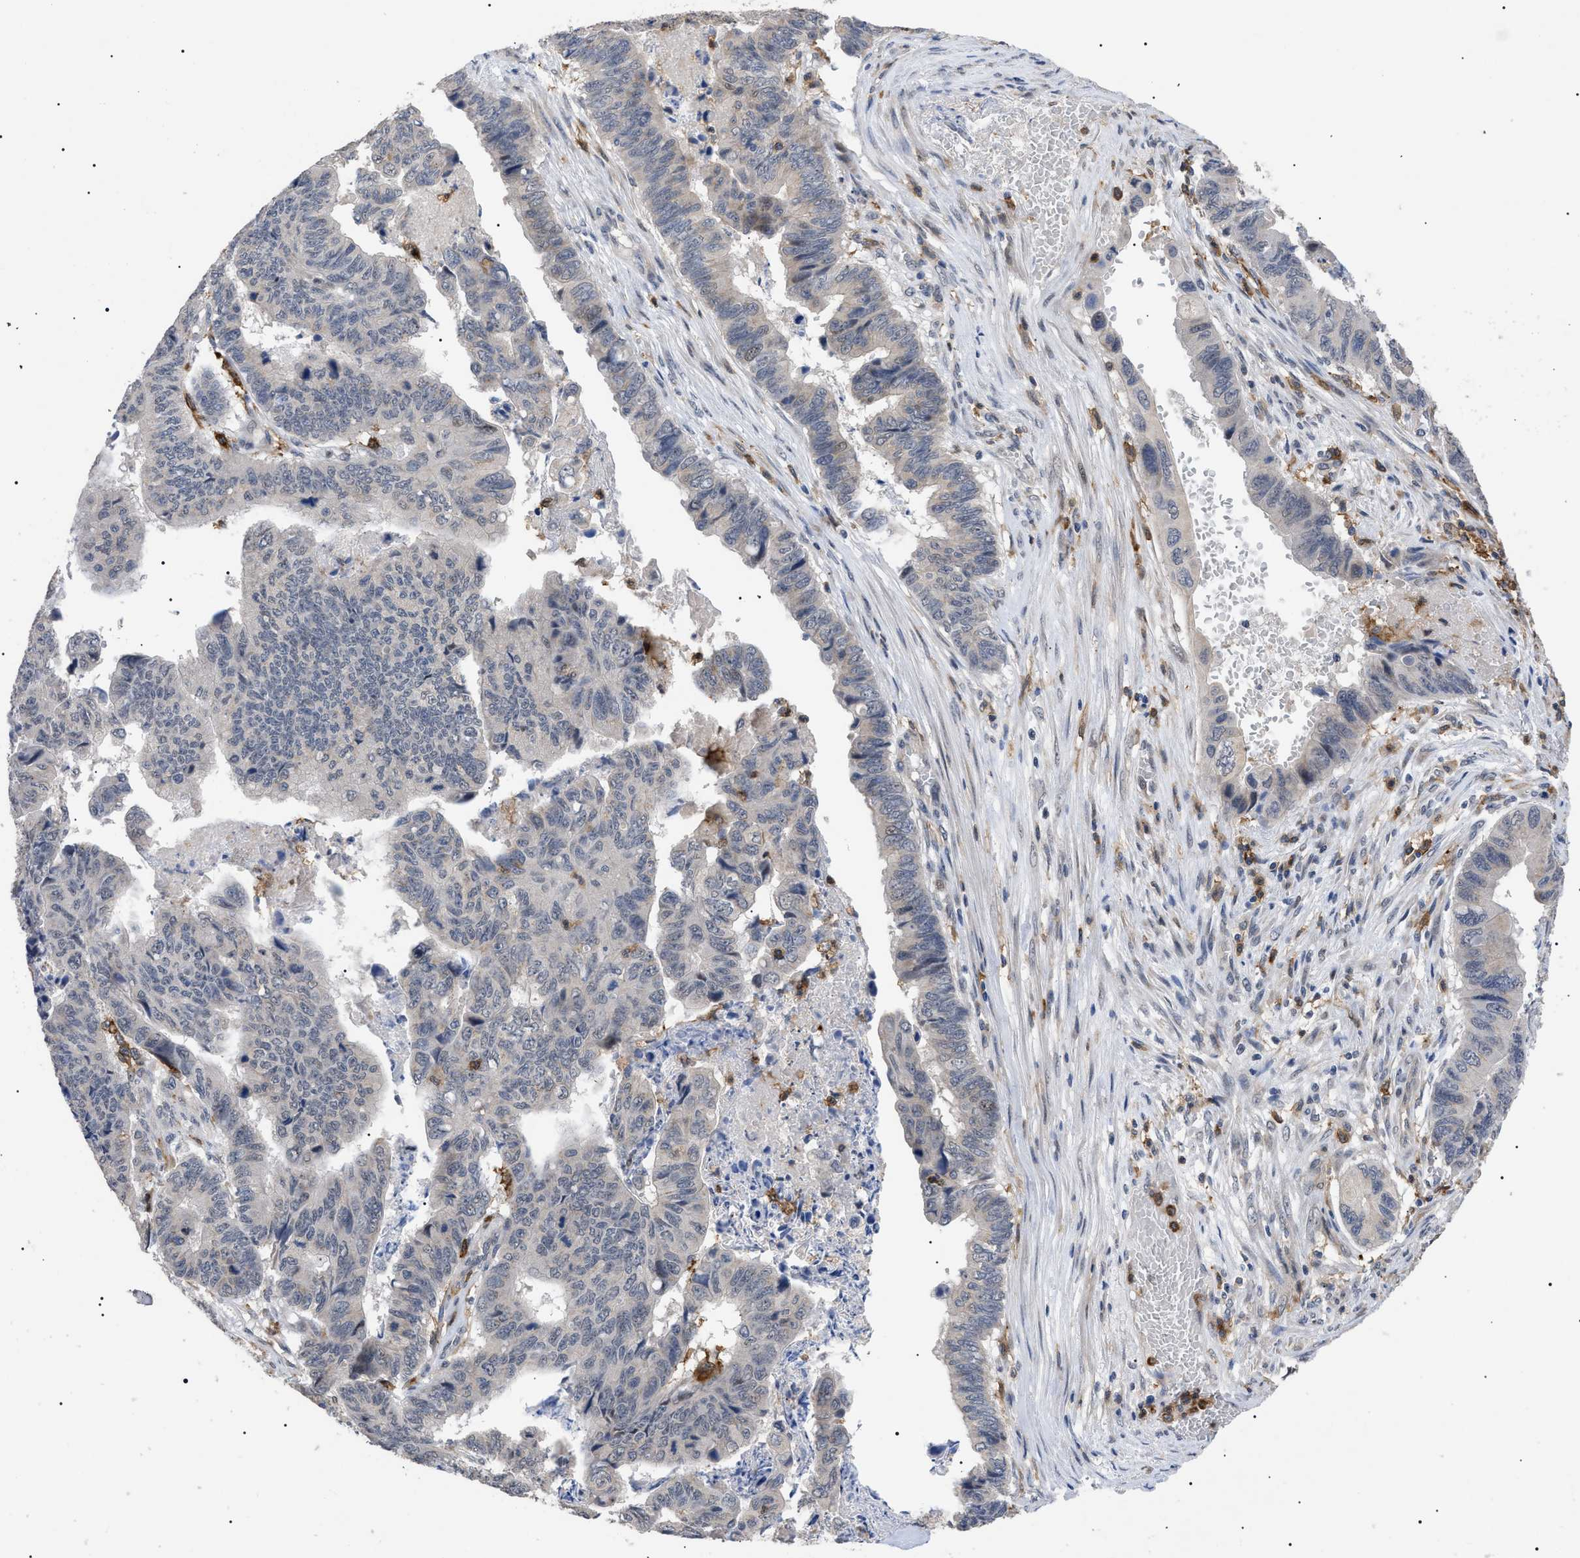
{"staining": {"intensity": "negative", "quantity": "none", "location": "none"}, "tissue": "stomach cancer", "cell_type": "Tumor cells", "image_type": "cancer", "snomed": [{"axis": "morphology", "description": "Adenocarcinoma, NOS"}, {"axis": "topography", "description": "Stomach, lower"}], "caption": "This is a micrograph of immunohistochemistry staining of stomach adenocarcinoma, which shows no positivity in tumor cells.", "gene": "CD300A", "patient": {"sex": "male", "age": 77}}